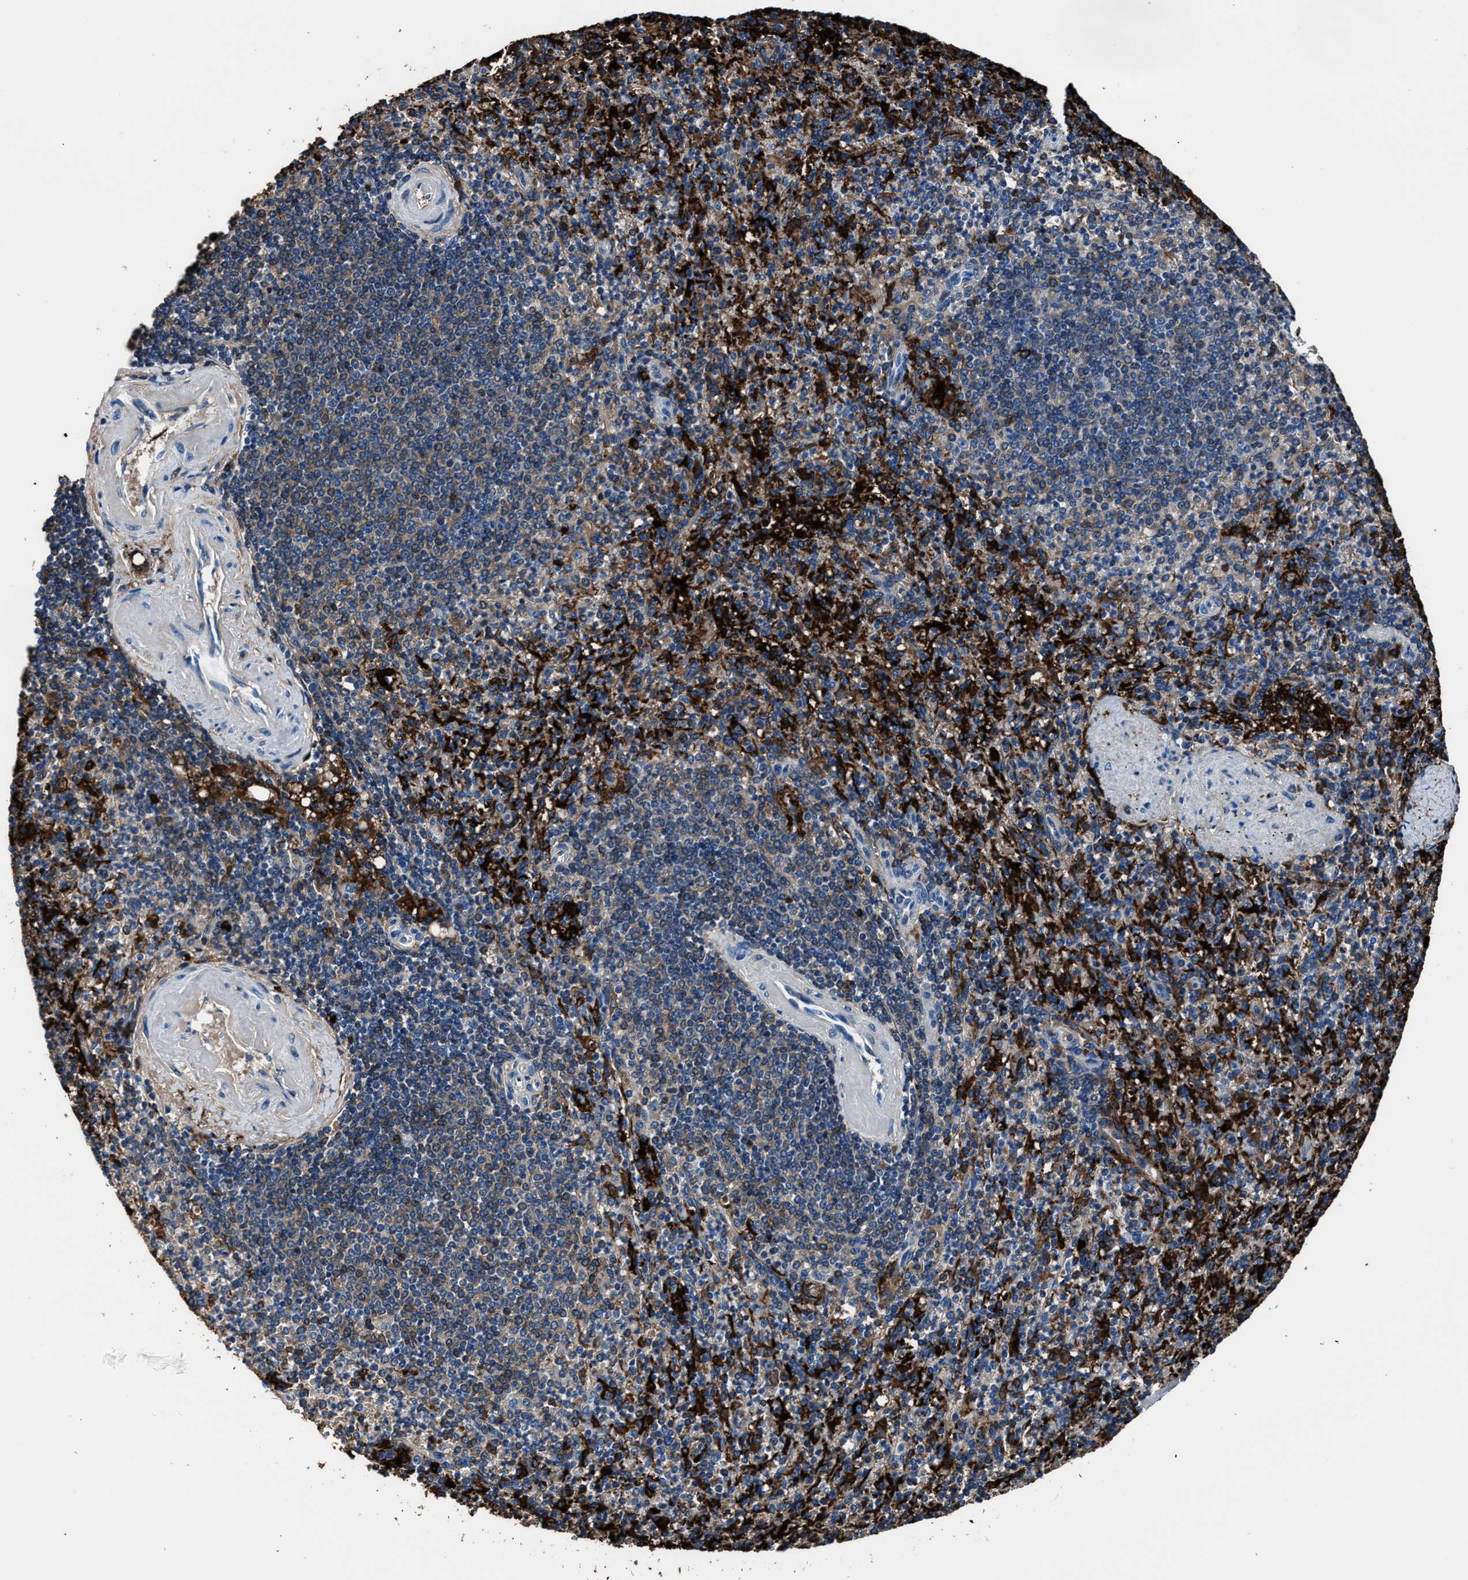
{"staining": {"intensity": "strong", "quantity": "25%-75%", "location": "cytoplasmic/membranous"}, "tissue": "spleen", "cell_type": "Cells in red pulp", "image_type": "normal", "snomed": [{"axis": "morphology", "description": "Normal tissue, NOS"}, {"axis": "topography", "description": "Spleen"}], "caption": "Immunohistochemistry photomicrograph of normal spleen: spleen stained using IHC reveals high levels of strong protein expression localized specifically in the cytoplasmic/membranous of cells in red pulp, appearing as a cytoplasmic/membranous brown color.", "gene": "FTL", "patient": {"sex": "female", "age": 74}}